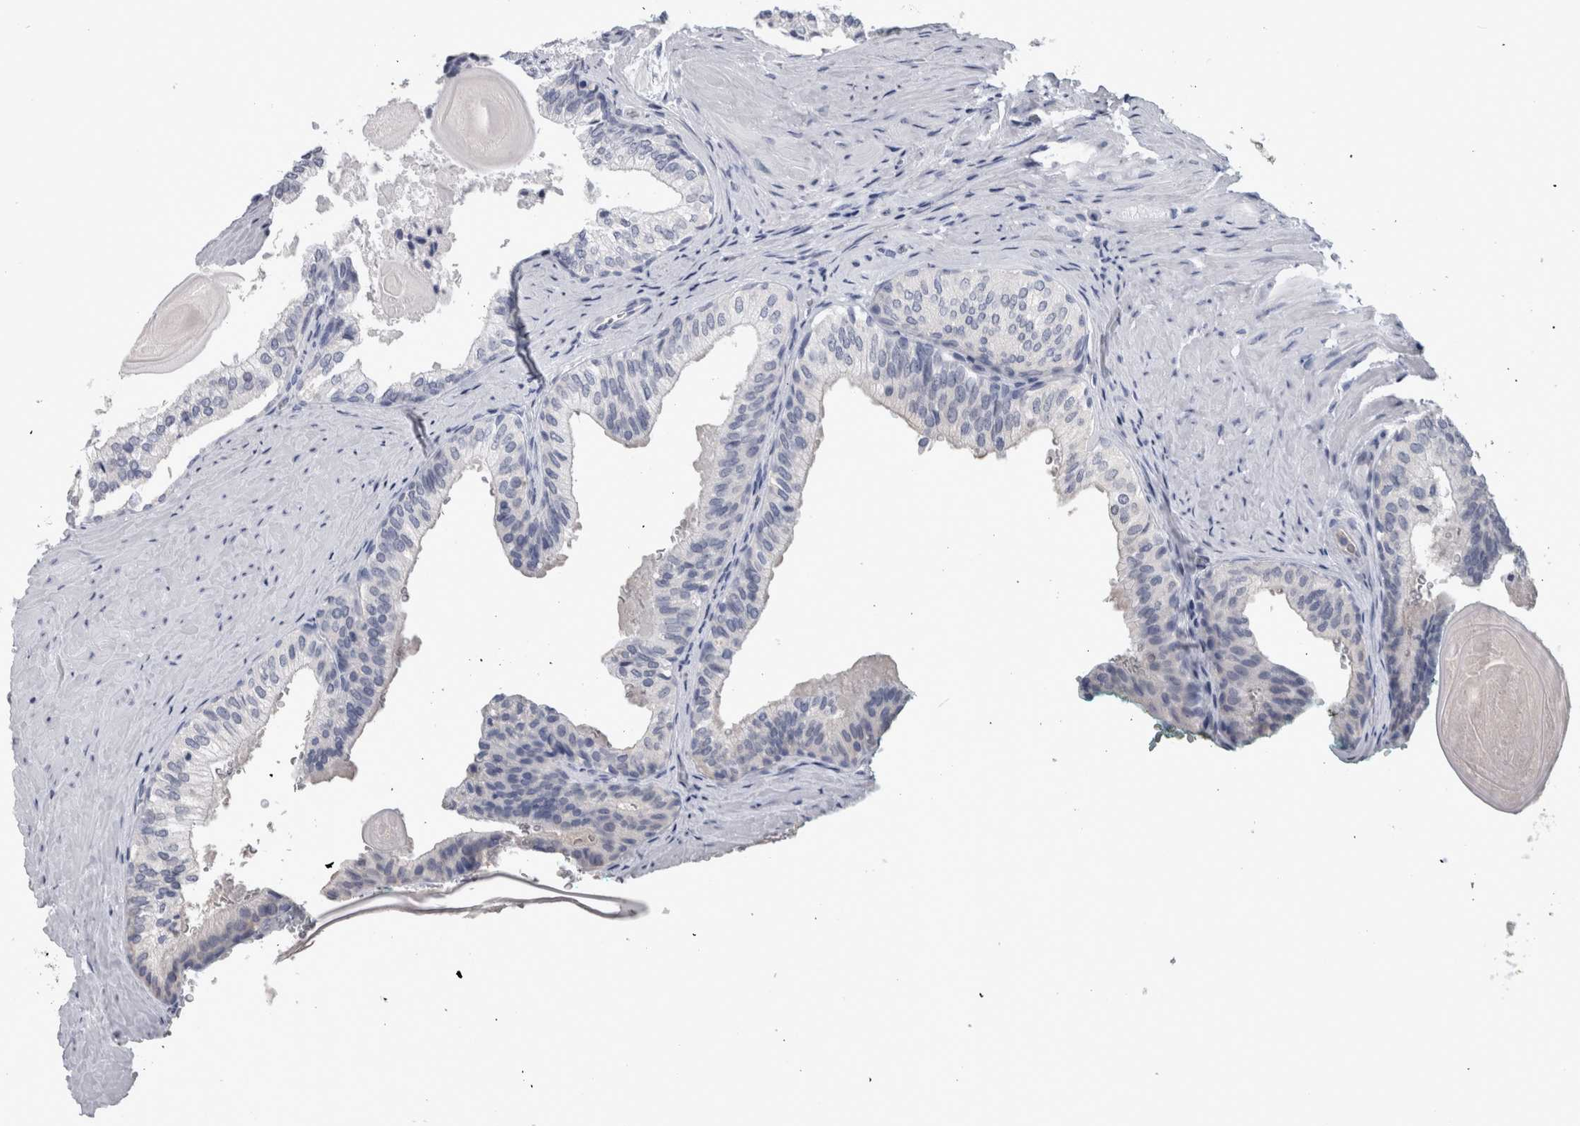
{"staining": {"intensity": "negative", "quantity": "none", "location": "none"}, "tissue": "prostate cancer", "cell_type": "Tumor cells", "image_type": "cancer", "snomed": [{"axis": "morphology", "description": "Adenocarcinoma, Low grade"}, {"axis": "topography", "description": "Prostate"}], "caption": "DAB (3,3'-diaminobenzidine) immunohistochemical staining of prostate low-grade adenocarcinoma displays no significant positivity in tumor cells.", "gene": "PAX5", "patient": {"sex": "male", "age": 60}}